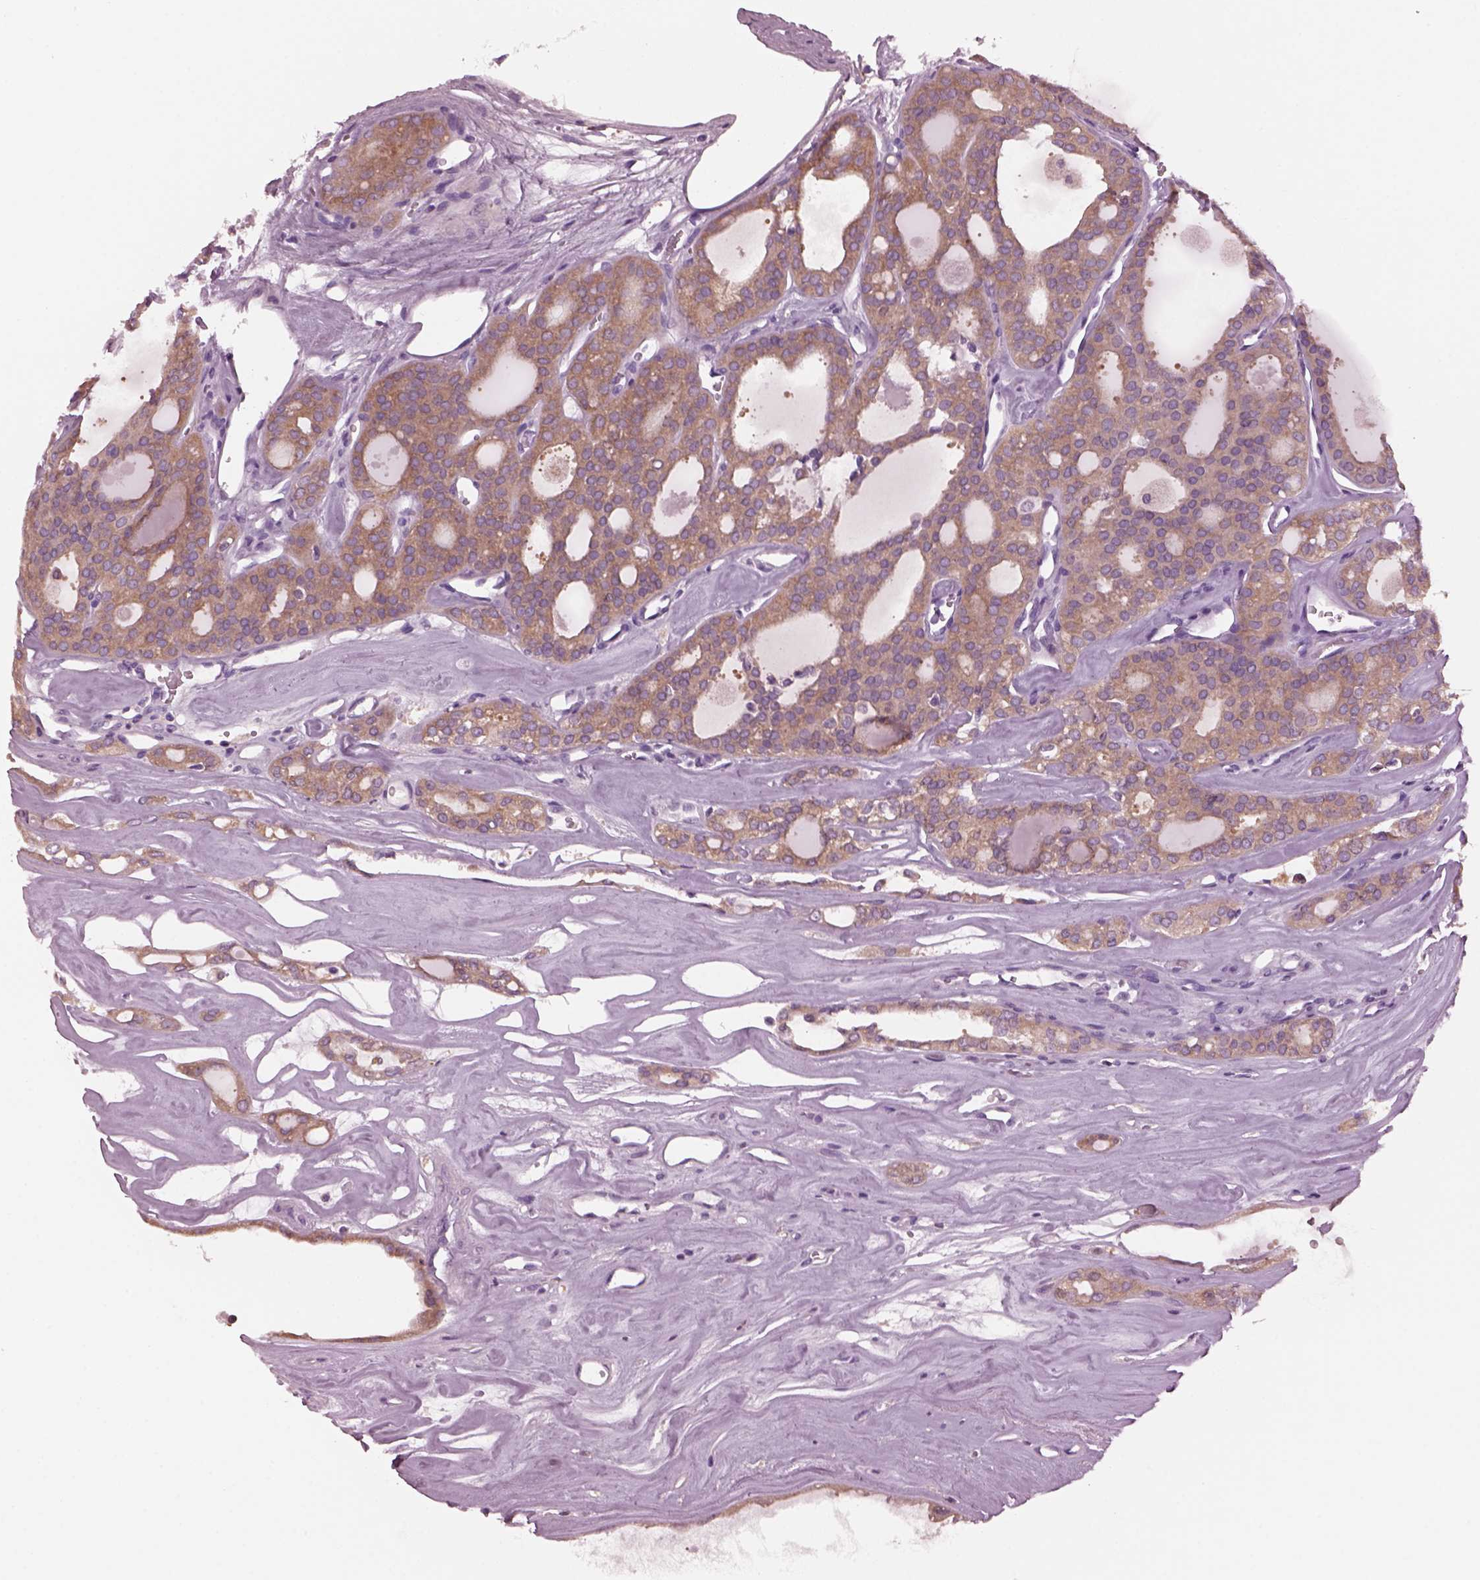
{"staining": {"intensity": "weak", "quantity": ">75%", "location": "cytoplasmic/membranous"}, "tissue": "thyroid cancer", "cell_type": "Tumor cells", "image_type": "cancer", "snomed": [{"axis": "morphology", "description": "Follicular adenoma carcinoma, NOS"}, {"axis": "topography", "description": "Thyroid gland"}], "caption": "Approximately >75% of tumor cells in human follicular adenoma carcinoma (thyroid) reveal weak cytoplasmic/membranous protein positivity as visualized by brown immunohistochemical staining.", "gene": "SHTN1", "patient": {"sex": "male", "age": 75}}